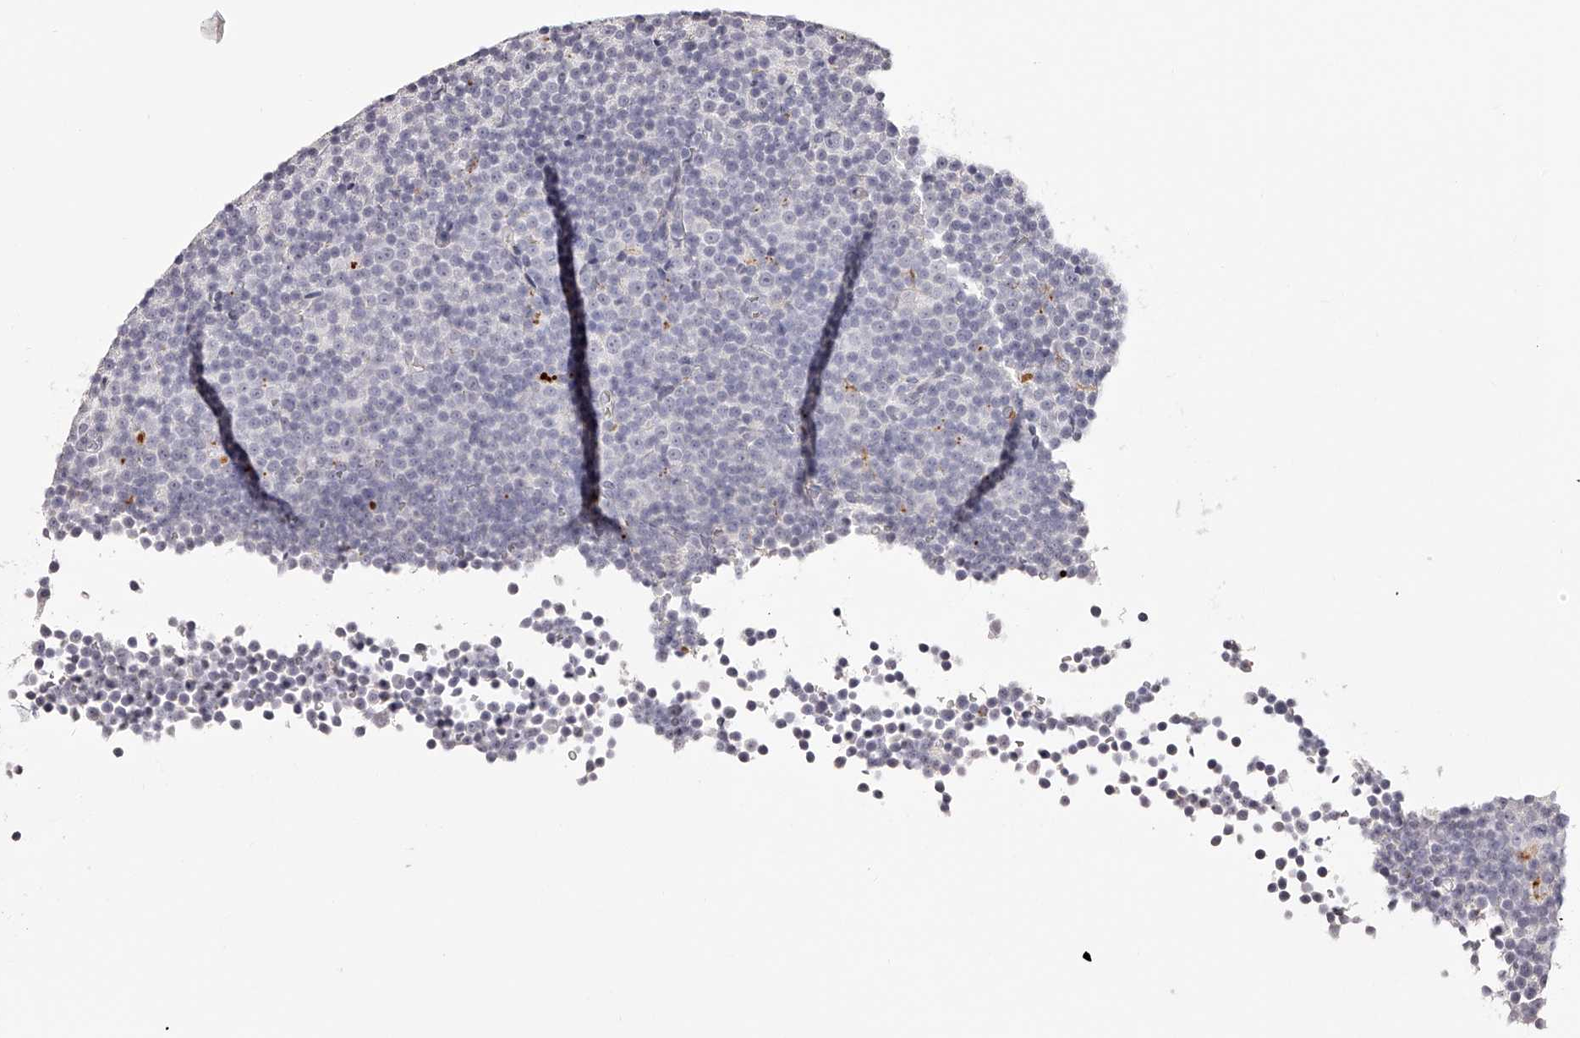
{"staining": {"intensity": "negative", "quantity": "none", "location": "none"}, "tissue": "lymphoma", "cell_type": "Tumor cells", "image_type": "cancer", "snomed": [{"axis": "morphology", "description": "Malignant lymphoma, non-Hodgkin's type, Low grade"}, {"axis": "topography", "description": "Lymph node"}], "caption": "Immunohistochemistry of lymphoma shows no staining in tumor cells.", "gene": "SLC35D3", "patient": {"sex": "female", "age": 67}}